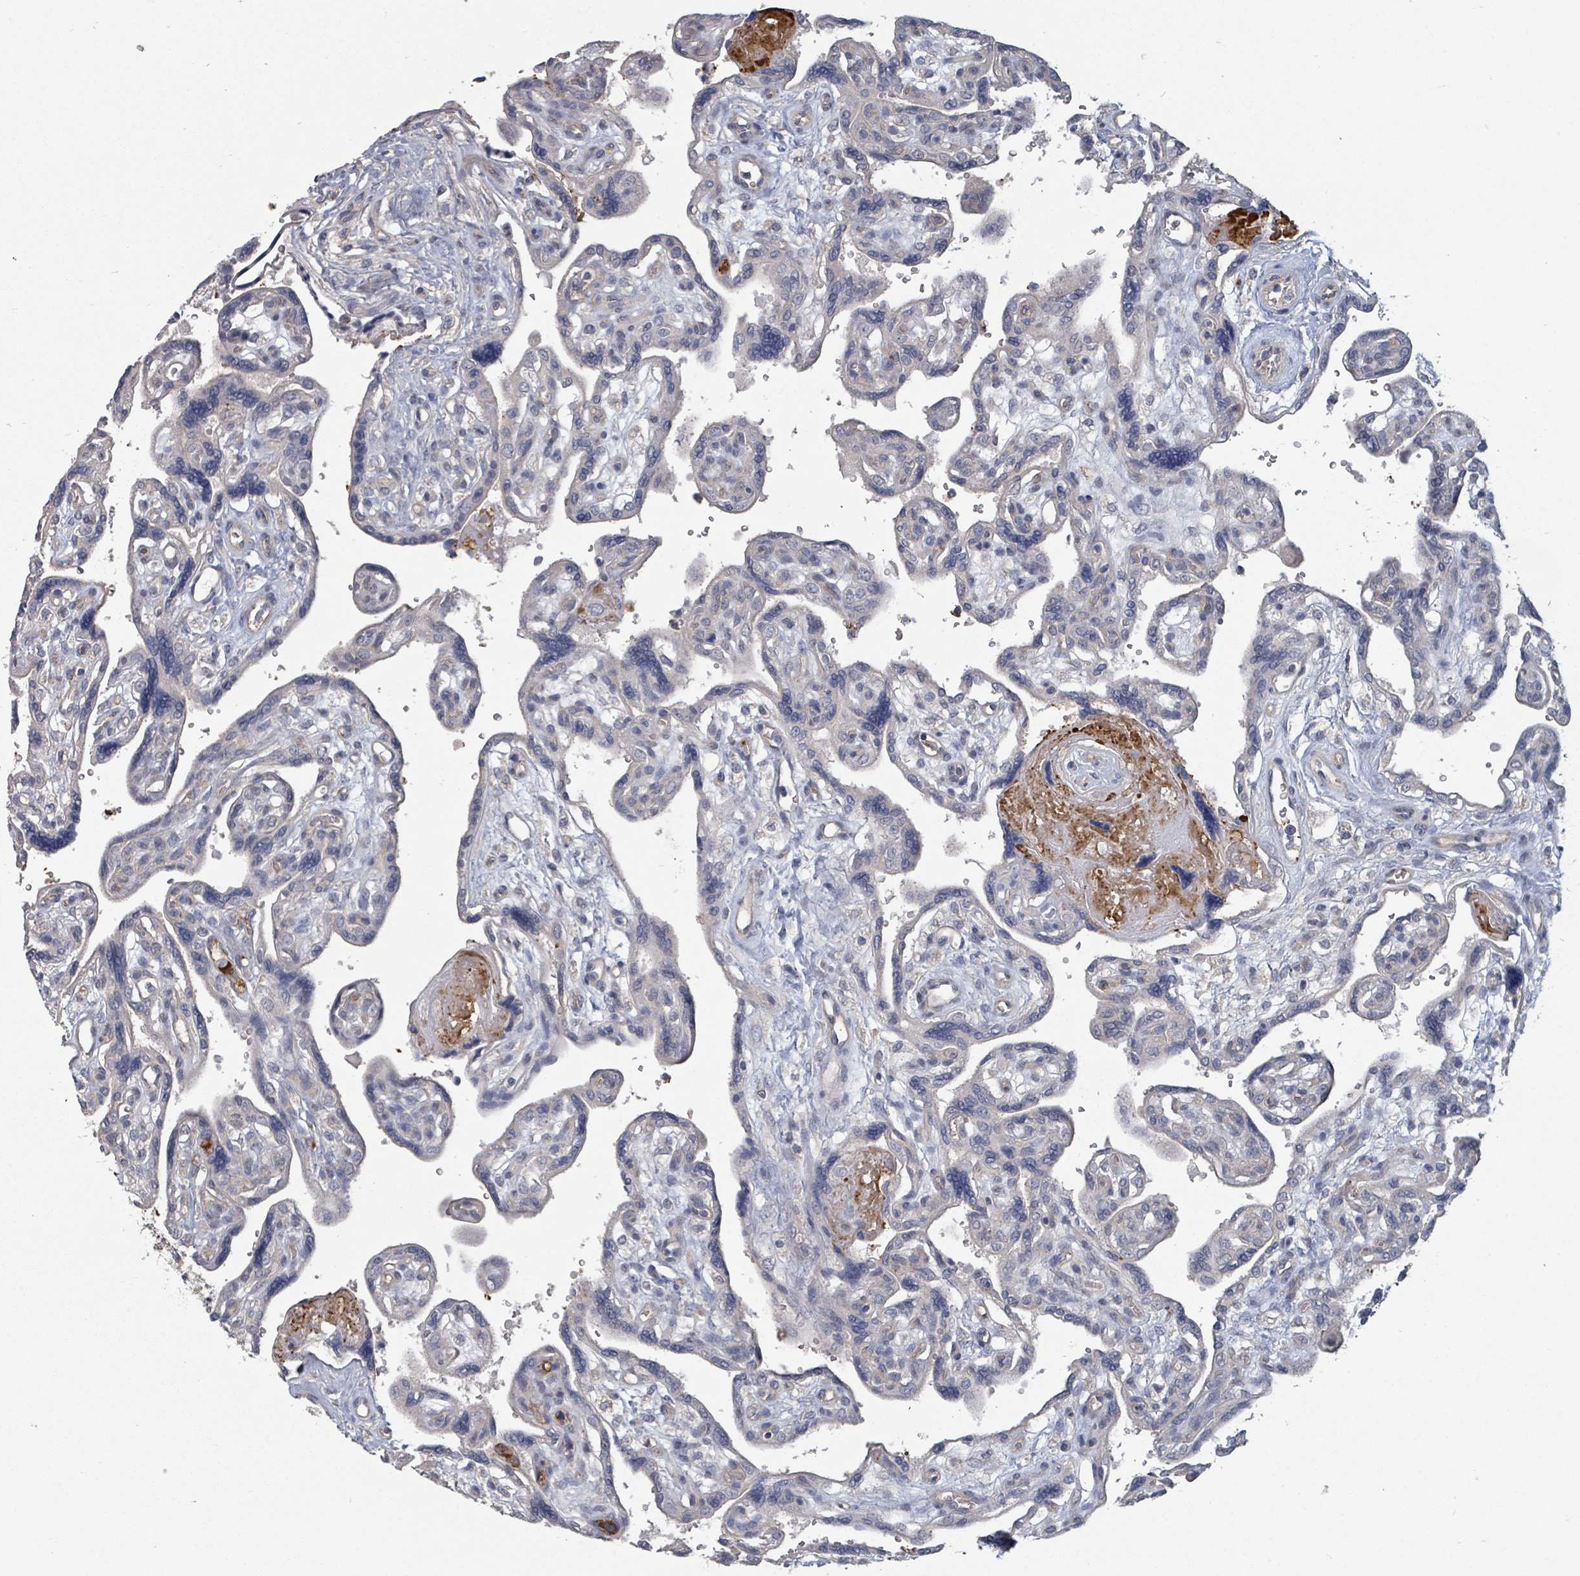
{"staining": {"intensity": "negative", "quantity": "none", "location": "none"}, "tissue": "placenta", "cell_type": "Decidual cells", "image_type": "normal", "snomed": [{"axis": "morphology", "description": "Normal tissue, NOS"}, {"axis": "topography", "description": "Placenta"}], "caption": "An immunohistochemistry image of benign placenta is shown. There is no staining in decidual cells of placenta. The staining was performed using DAB (3,3'-diaminobenzidine) to visualize the protein expression in brown, while the nuclei were stained in blue with hematoxylin (Magnification: 20x).", "gene": "PLAUR", "patient": {"sex": "female", "age": 39}}